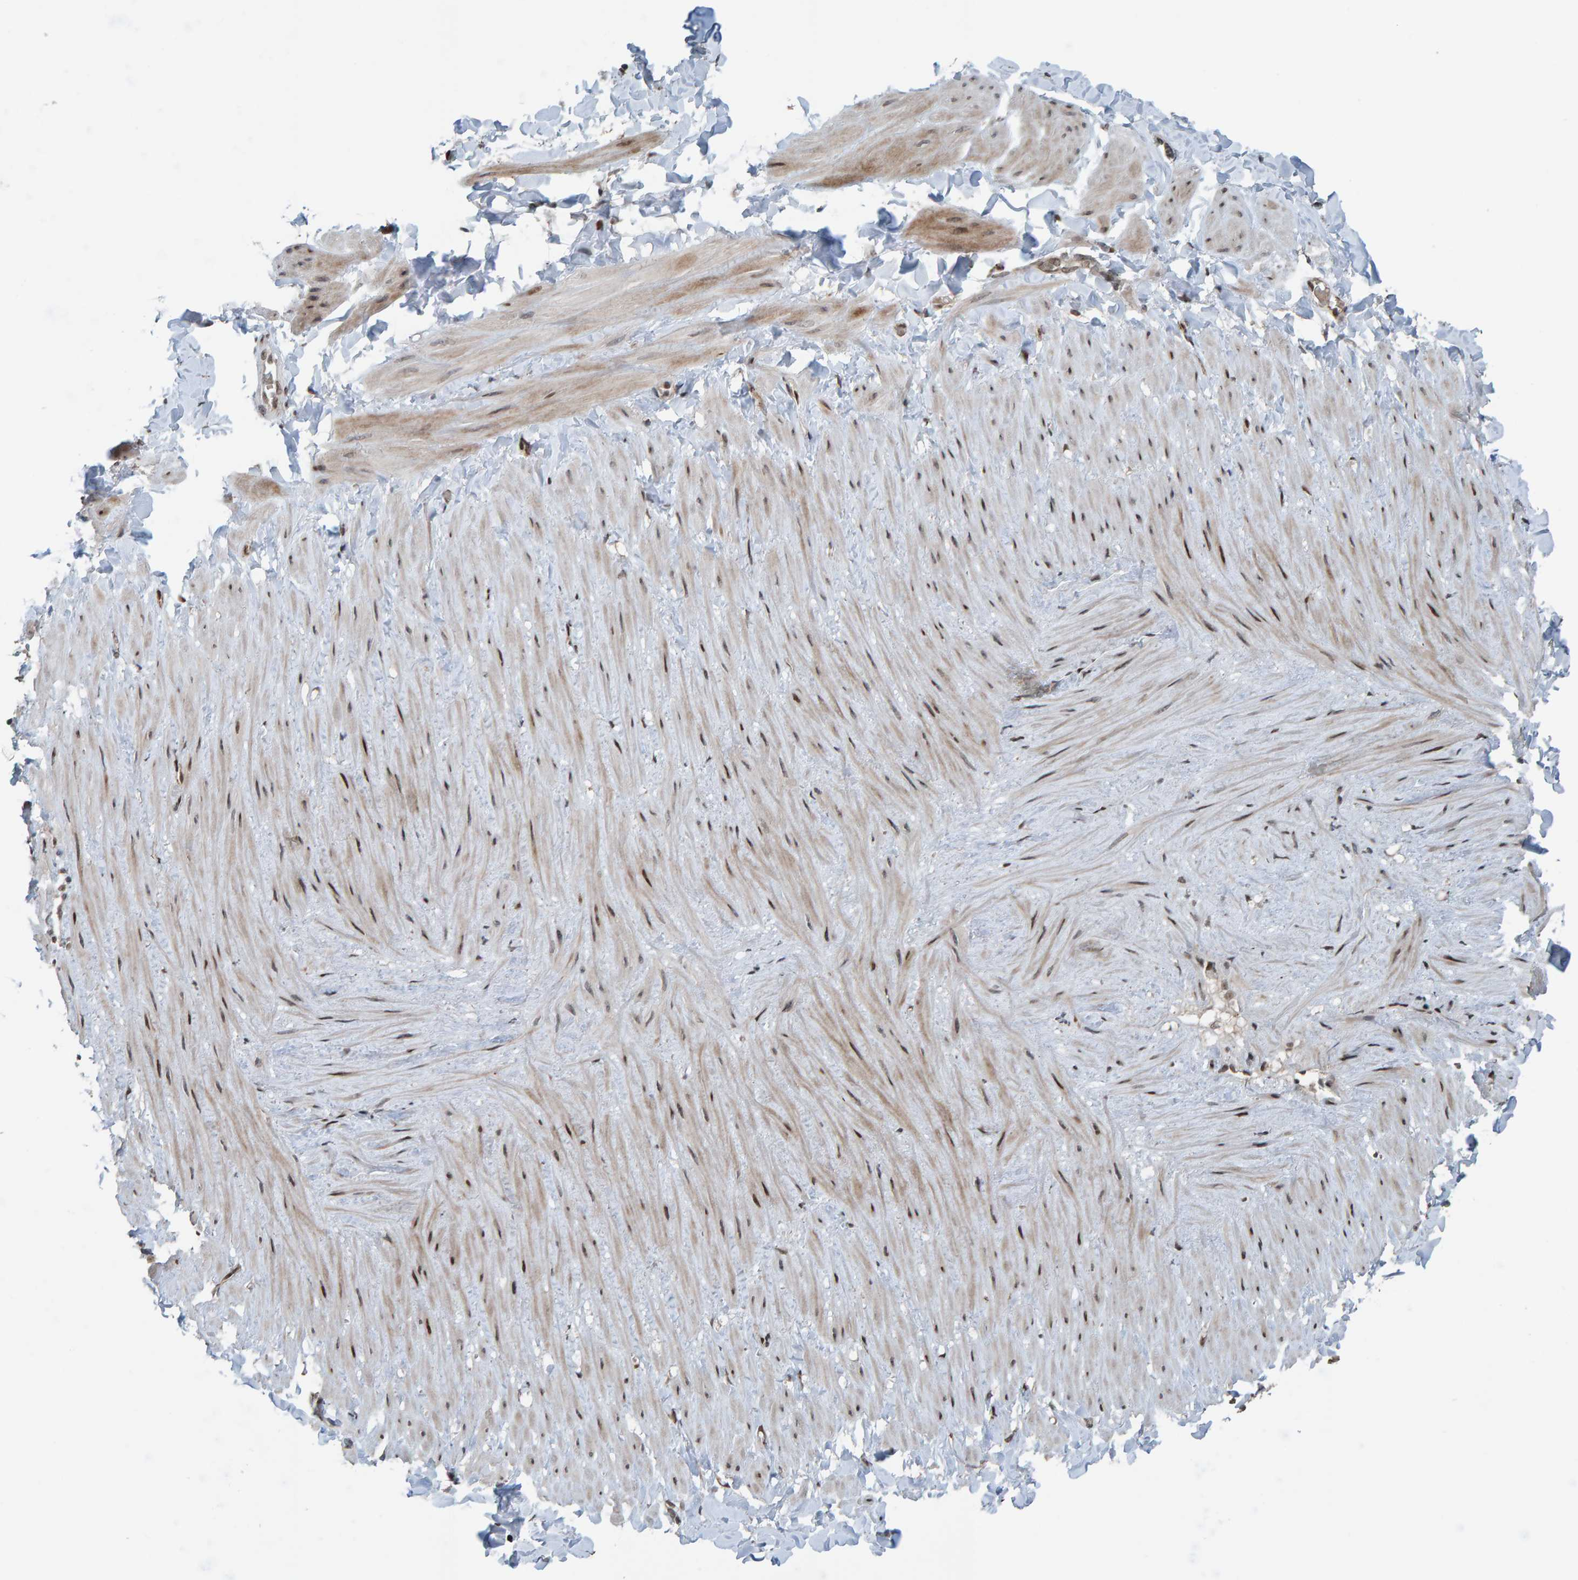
{"staining": {"intensity": "moderate", "quantity": ">75%", "location": "cytoplasmic/membranous,nuclear"}, "tissue": "adipose tissue", "cell_type": "Adipocytes", "image_type": "normal", "snomed": [{"axis": "morphology", "description": "Normal tissue, NOS"}, {"axis": "topography", "description": "Adipose tissue"}, {"axis": "topography", "description": "Vascular tissue"}, {"axis": "topography", "description": "Peripheral nerve tissue"}], "caption": "Immunohistochemistry image of unremarkable adipose tissue: human adipose tissue stained using immunohistochemistry demonstrates medium levels of moderate protein expression localized specifically in the cytoplasmic/membranous,nuclear of adipocytes, appearing as a cytoplasmic/membranous,nuclear brown color.", "gene": "ZNF366", "patient": {"sex": "male", "age": 25}}